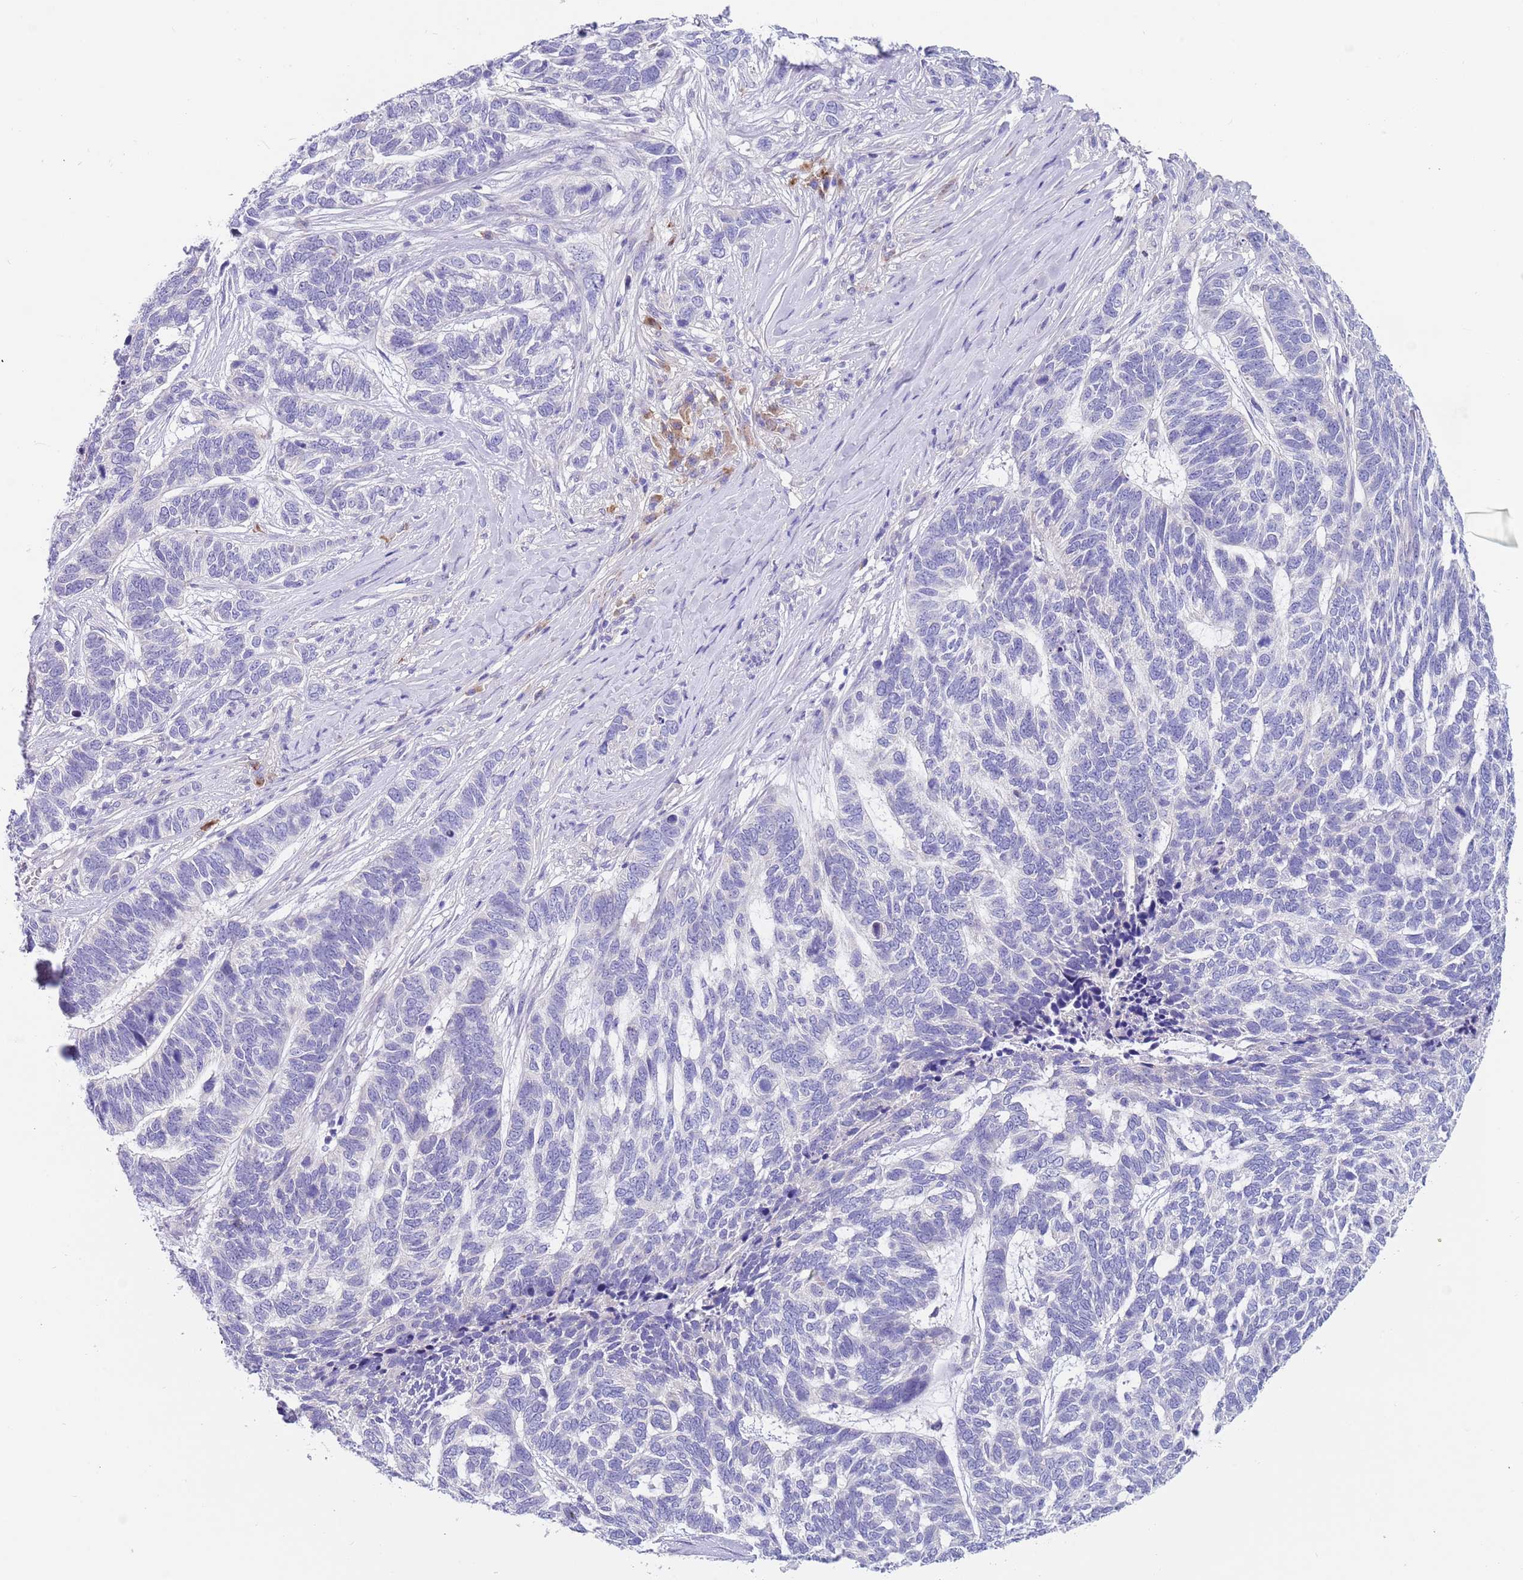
{"staining": {"intensity": "negative", "quantity": "none", "location": "none"}, "tissue": "skin cancer", "cell_type": "Tumor cells", "image_type": "cancer", "snomed": [{"axis": "morphology", "description": "Basal cell carcinoma"}, {"axis": "topography", "description": "Skin"}], "caption": "Tumor cells show no significant expression in basal cell carcinoma (skin).", "gene": "TYW1", "patient": {"sex": "female", "age": 65}}